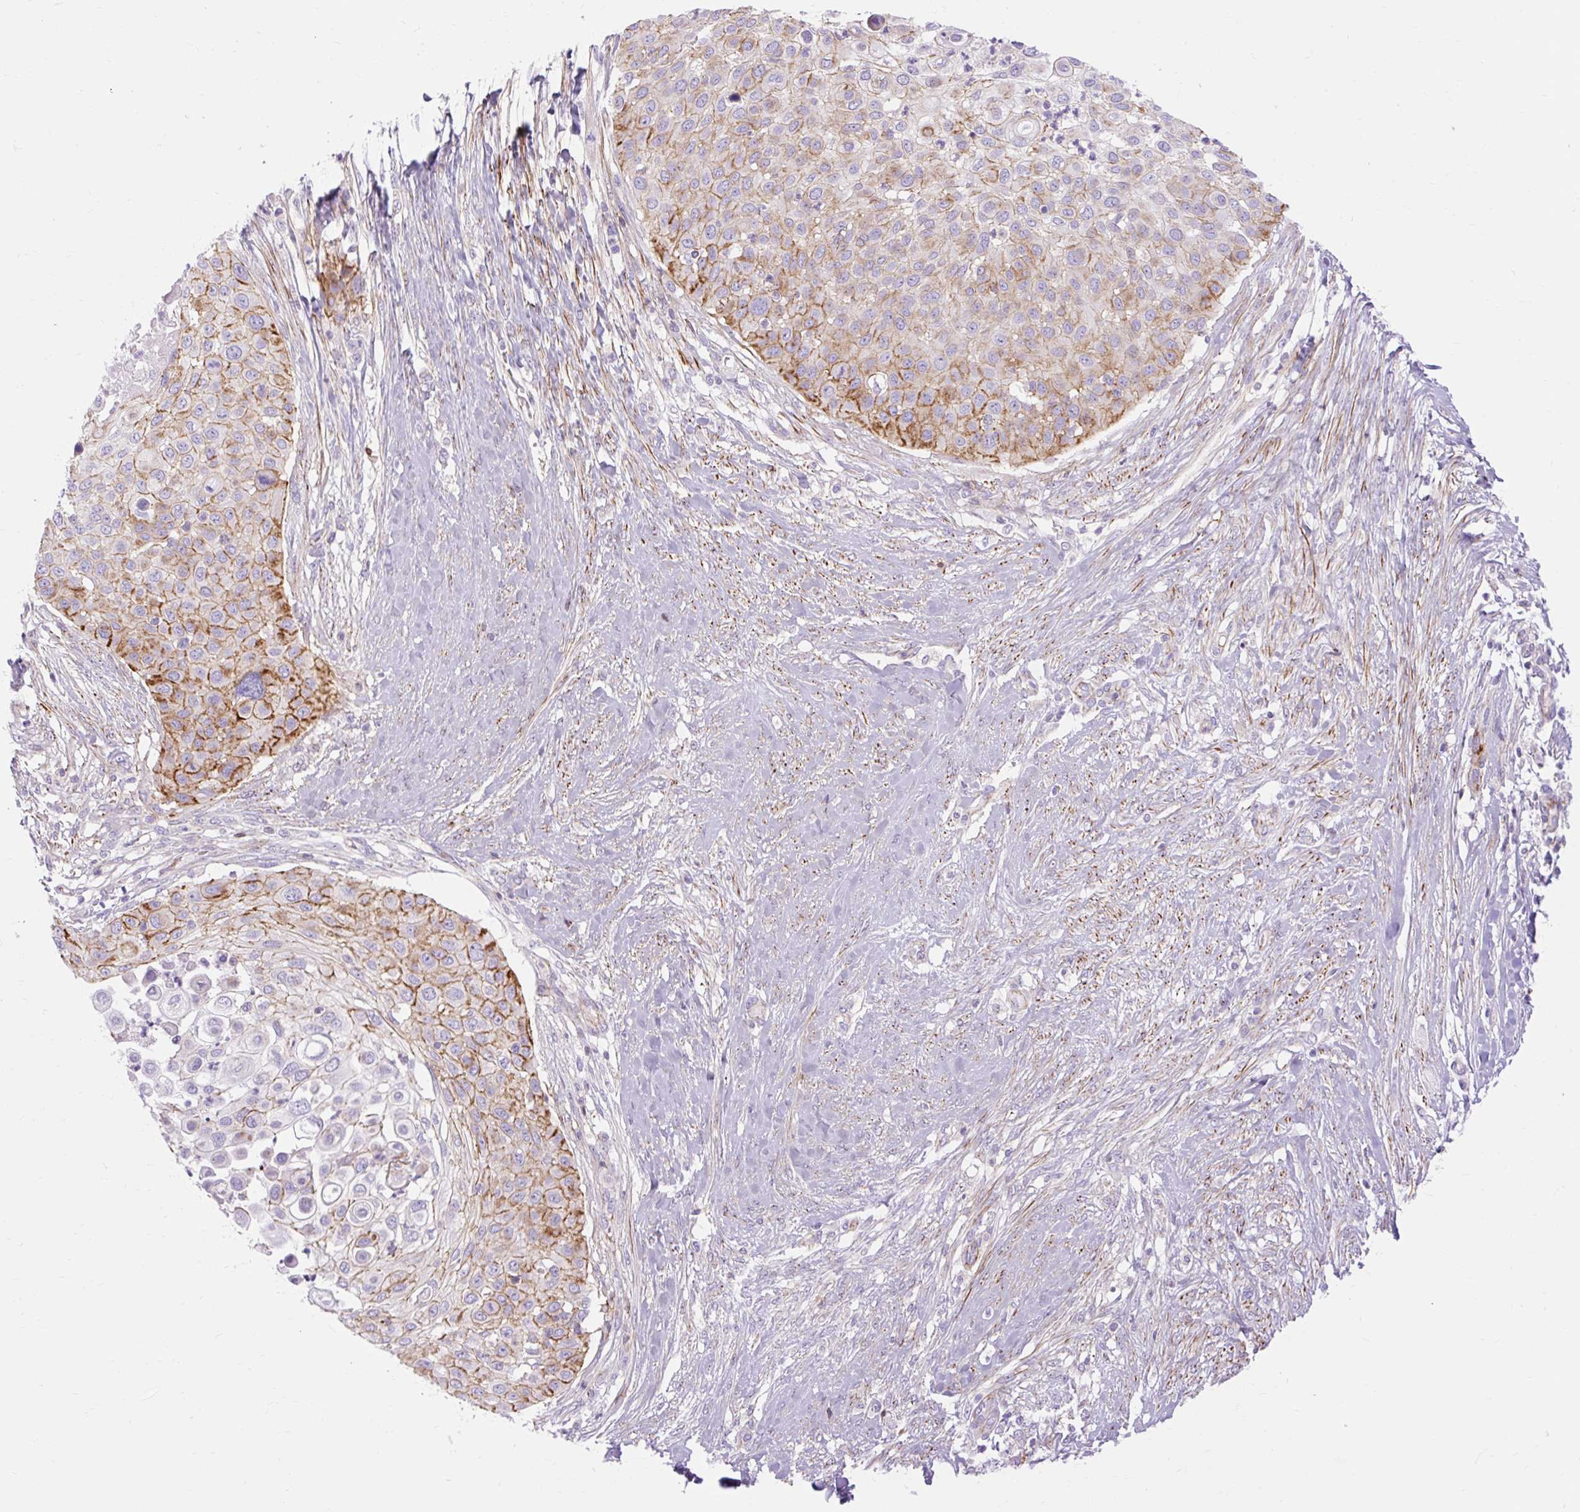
{"staining": {"intensity": "moderate", "quantity": "25%-75%", "location": "cytoplasmic/membranous"}, "tissue": "skin cancer", "cell_type": "Tumor cells", "image_type": "cancer", "snomed": [{"axis": "morphology", "description": "Squamous cell carcinoma, NOS"}, {"axis": "topography", "description": "Skin"}], "caption": "This image exhibits skin squamous cell carcinoma stained with immunohistochemistry (IHC) to label a protein in brown. The cytoplasmic/membranous of tumor cells show moderate positivity for the protein. Nuclei are counter-stained blue.", "gene": "CORO7-PAM16", "patient": {"sex": "female", "age": 87}}